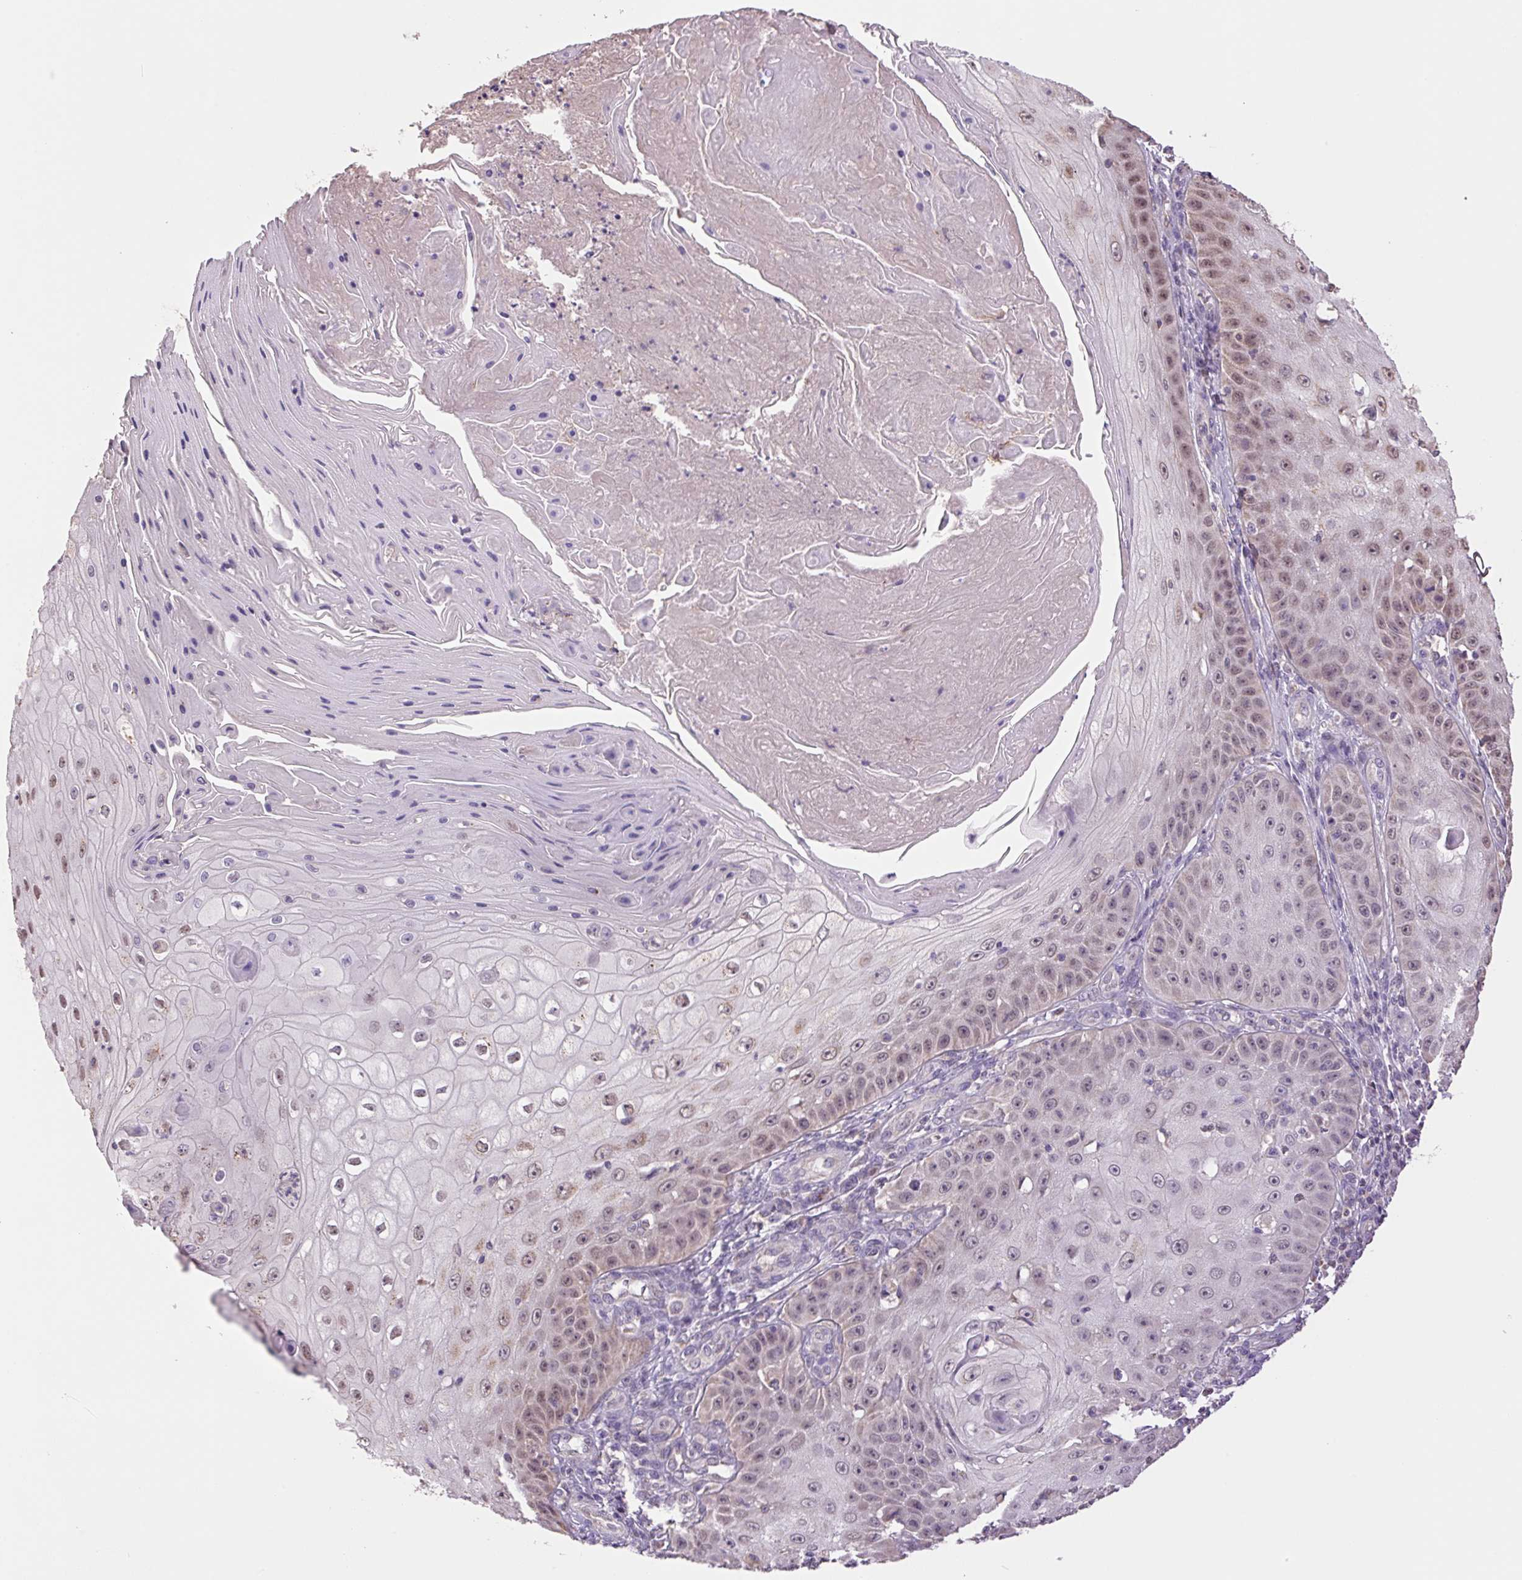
{"staining": {"intensity": "moderate", "quantity": "25%-75%", "location": "nuclear"}, "tissue": "skin cancer", "cell_type": "Tumor cells", "image_type": "cancer", "snomed": [{"axis": "morphology", "description": "Squamous cell carcinoma, NOS"}, {"axis": "topography", "description": "Skin"}], "caption": "A brown stain highlights moderate nuclear staining of a protein in human squamous cell carcinoma (skin) tumor cells.", "gene": "SGF29", "patient": {"sex": "male", "age": 70}}